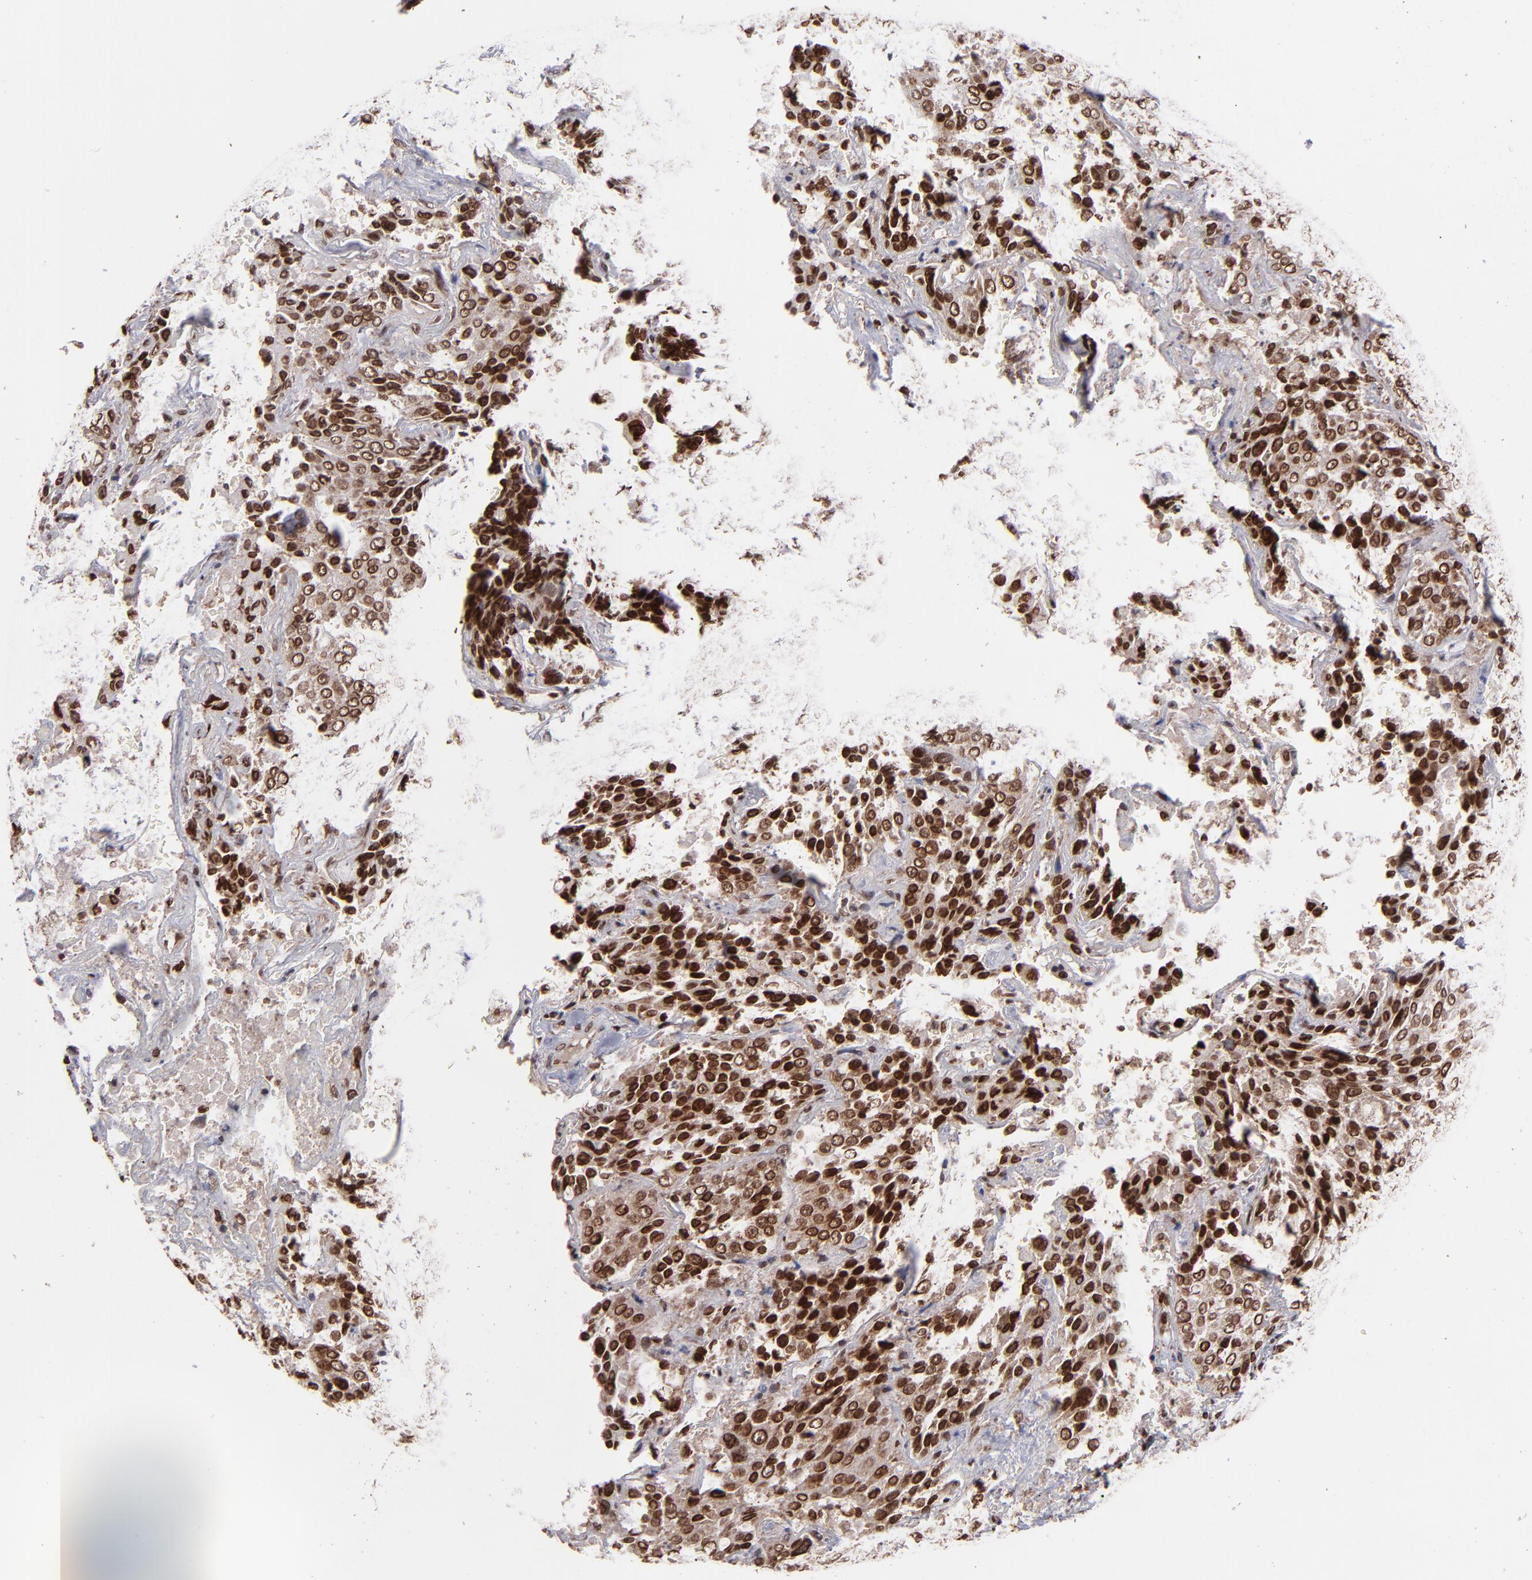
{"staining": {"intensity": "moderate", "quantity": ">75%", "location": "cytoplasmic/membranous,nuclear"}, "tissue": "lung cancer", "cell_type": "Tumor cells", "image_type": "cancer", "snomed": [{"axis": "morphology", "description": "Squamous cell carcinoma, NOS"}, {"axis": "topography", "description": "Lung"}], "caption": "A brown stain shows moderate cytoplasmic/membranous and nuclear positivity of a protein in lung cancer (squamous cell carcinoma) tumor cells. (DAB (3,3'-diaminobenzidine) IHC, brown staining for protein, blue staining for nuclei).", "gene": "TOP1MT", "patient": {"sex": "male", "age": 54}}